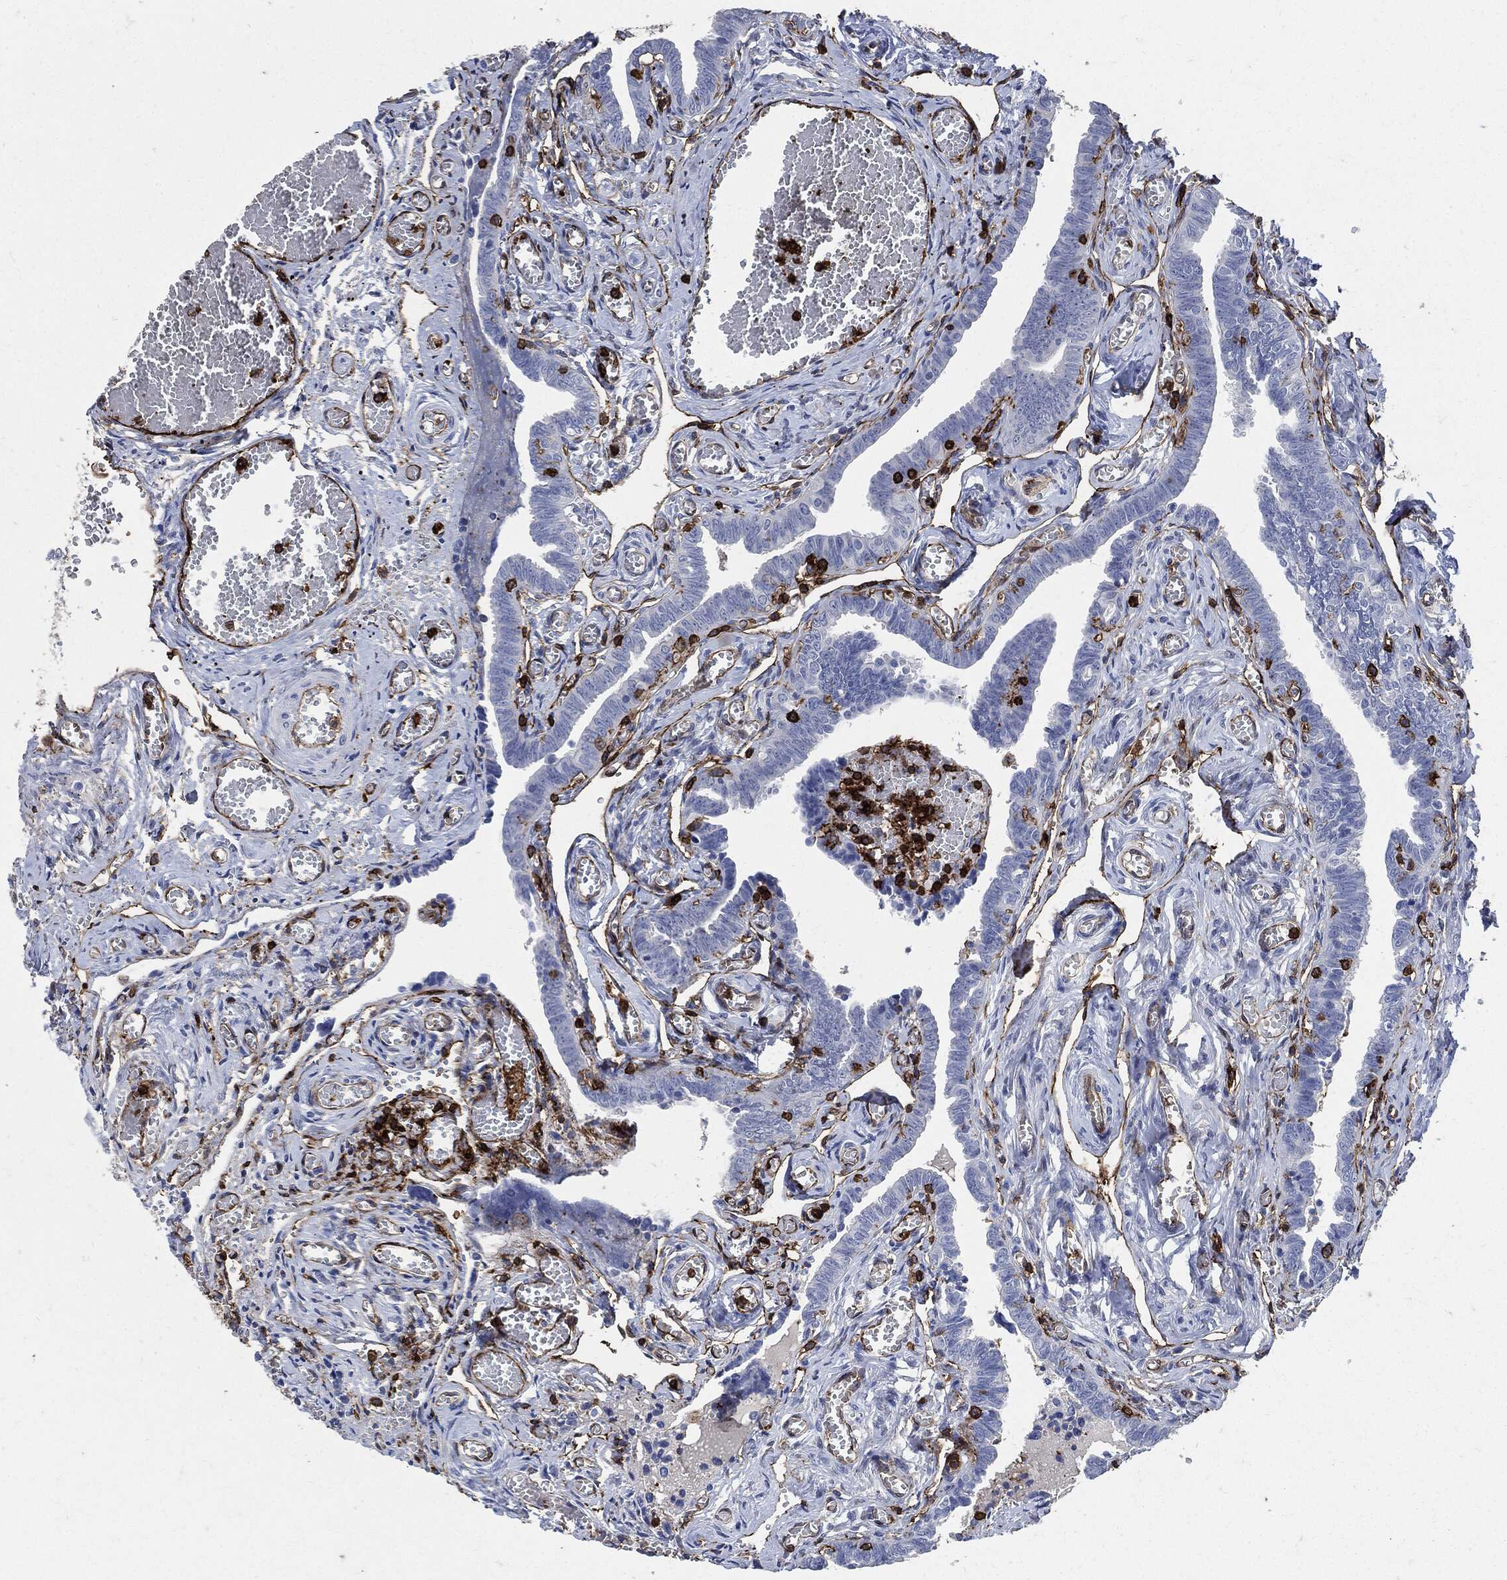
{"staining": {"intensity": "negative", "quantity": "none", "location": "none"}, "tissue": "fallopian tube", "cell_type": "Glandular cells", "image_type": "normal", "snomed": [{"axis": "morphology", "description": "Normal tissue, NOS"}, {"axis": "topography", "description": "Vascular tissue"}, {"axis": "topography", "description": "Fallopian tube"}], "caption": "This is an IHC image of normal fallopian tube. There is no staining in glandular cells.", "gene": "PTPRC", "patient": {"sex": "female", "age": 67}}